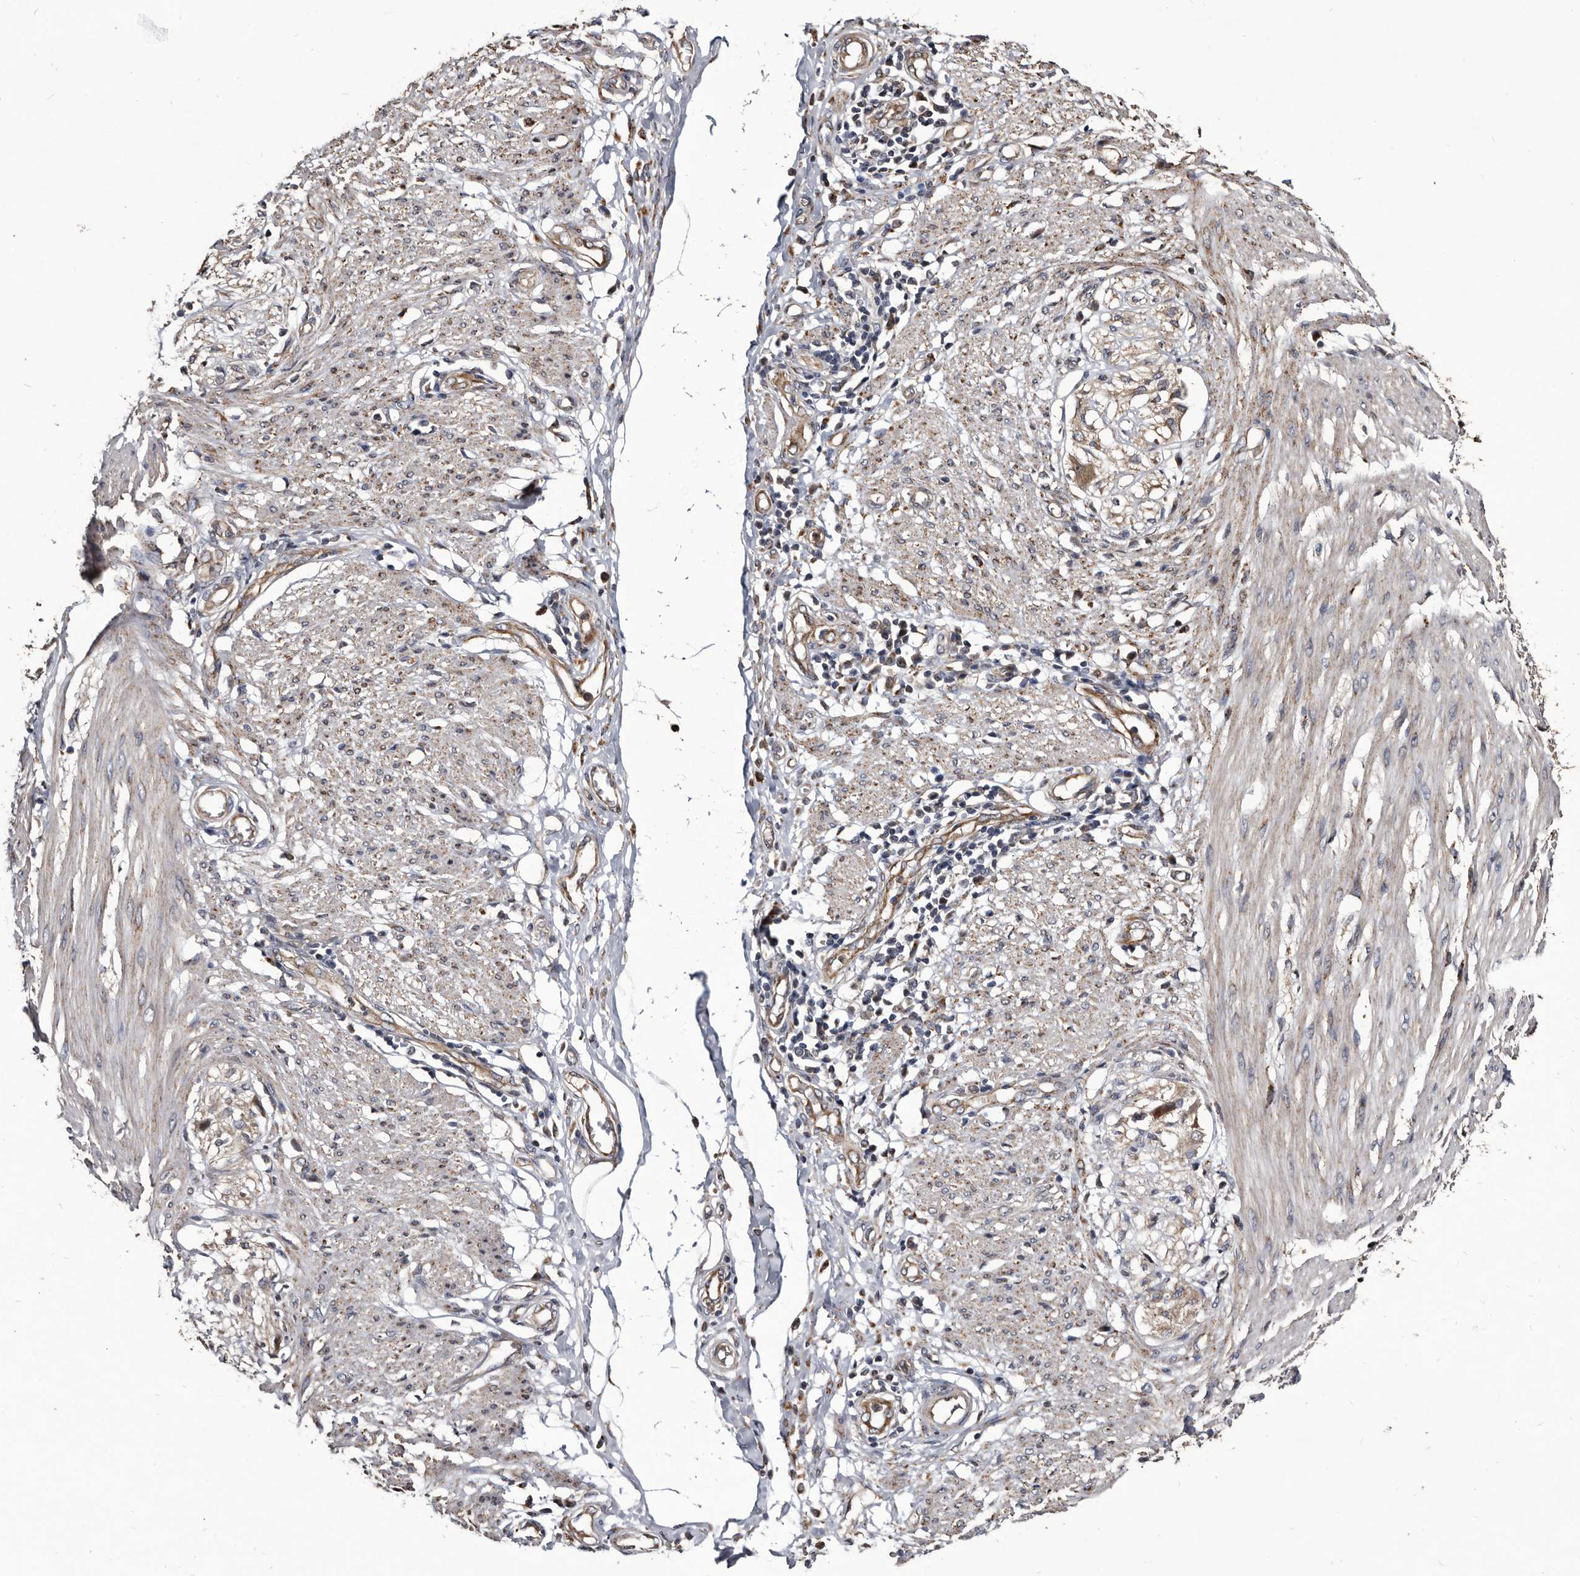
{"staining": {"intensity": "moderate", "quantity": ">75%", "location": "cytoplasmic/membranous"}, "tissue": "smooth muscle", "cell_type": "Smooth muscle cells", "image_type": "normal", "snomed": [{"axis": "morphology", "description": "Normal tissue, NOS"}, {"axis": "morphology", "description": "Adenocarcinoma, NOS"}, {"axis": "topography", "description": "Colon"}, {"axis": "topography", "description": "Peripheral nerve tissue"}], "caption": "Protein expression analysis of unremarkable human smooth muscle reveals moderate cytoplasmic/membranous positivity in approximately >75% of smooth muscle cells. The staining was performed using DAB, with brown indicating positive protein expression. Nuclei are stained blue with hematoxylin.", "gene": "CTSA", "patient": {"sex": "male", "age": 14}}